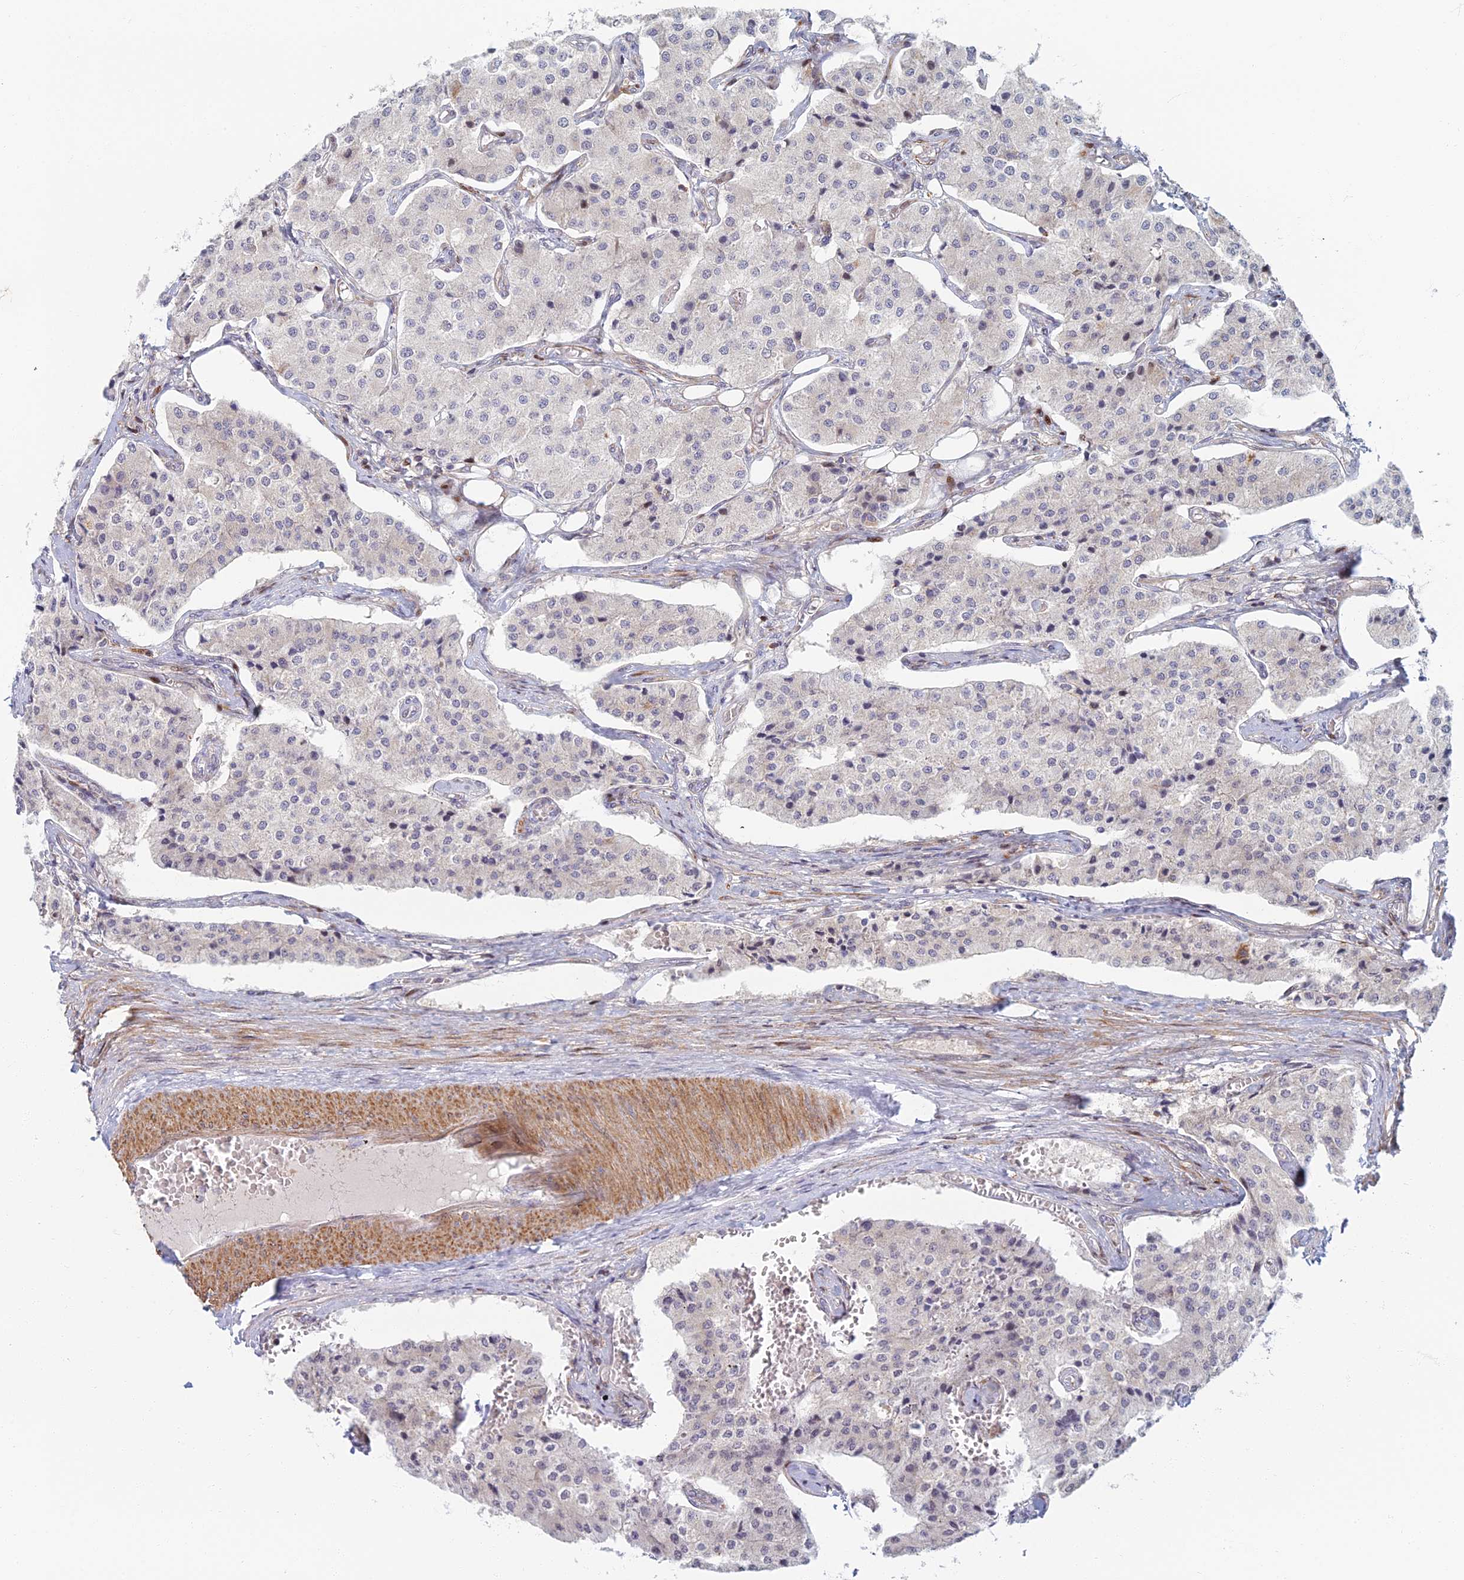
{"staining": {"intensity": "negative", "quantity": "none", "location": "none"}, "tissue": "carcinoid", "cell_type": "Tumor cells", "image_type": "cancer", "snomed": [{"axis": "morphology", "description": "Carcinoid, malignant, NOS"}, {"axis": "topography", "description": "Colon"}], "caption": "Malignant carcinoid was stained to show a protein in brown. There is no significant staining in tumor cells.", "gene": "C15orf40", "patient": {"sex": "female", "age": 52}}